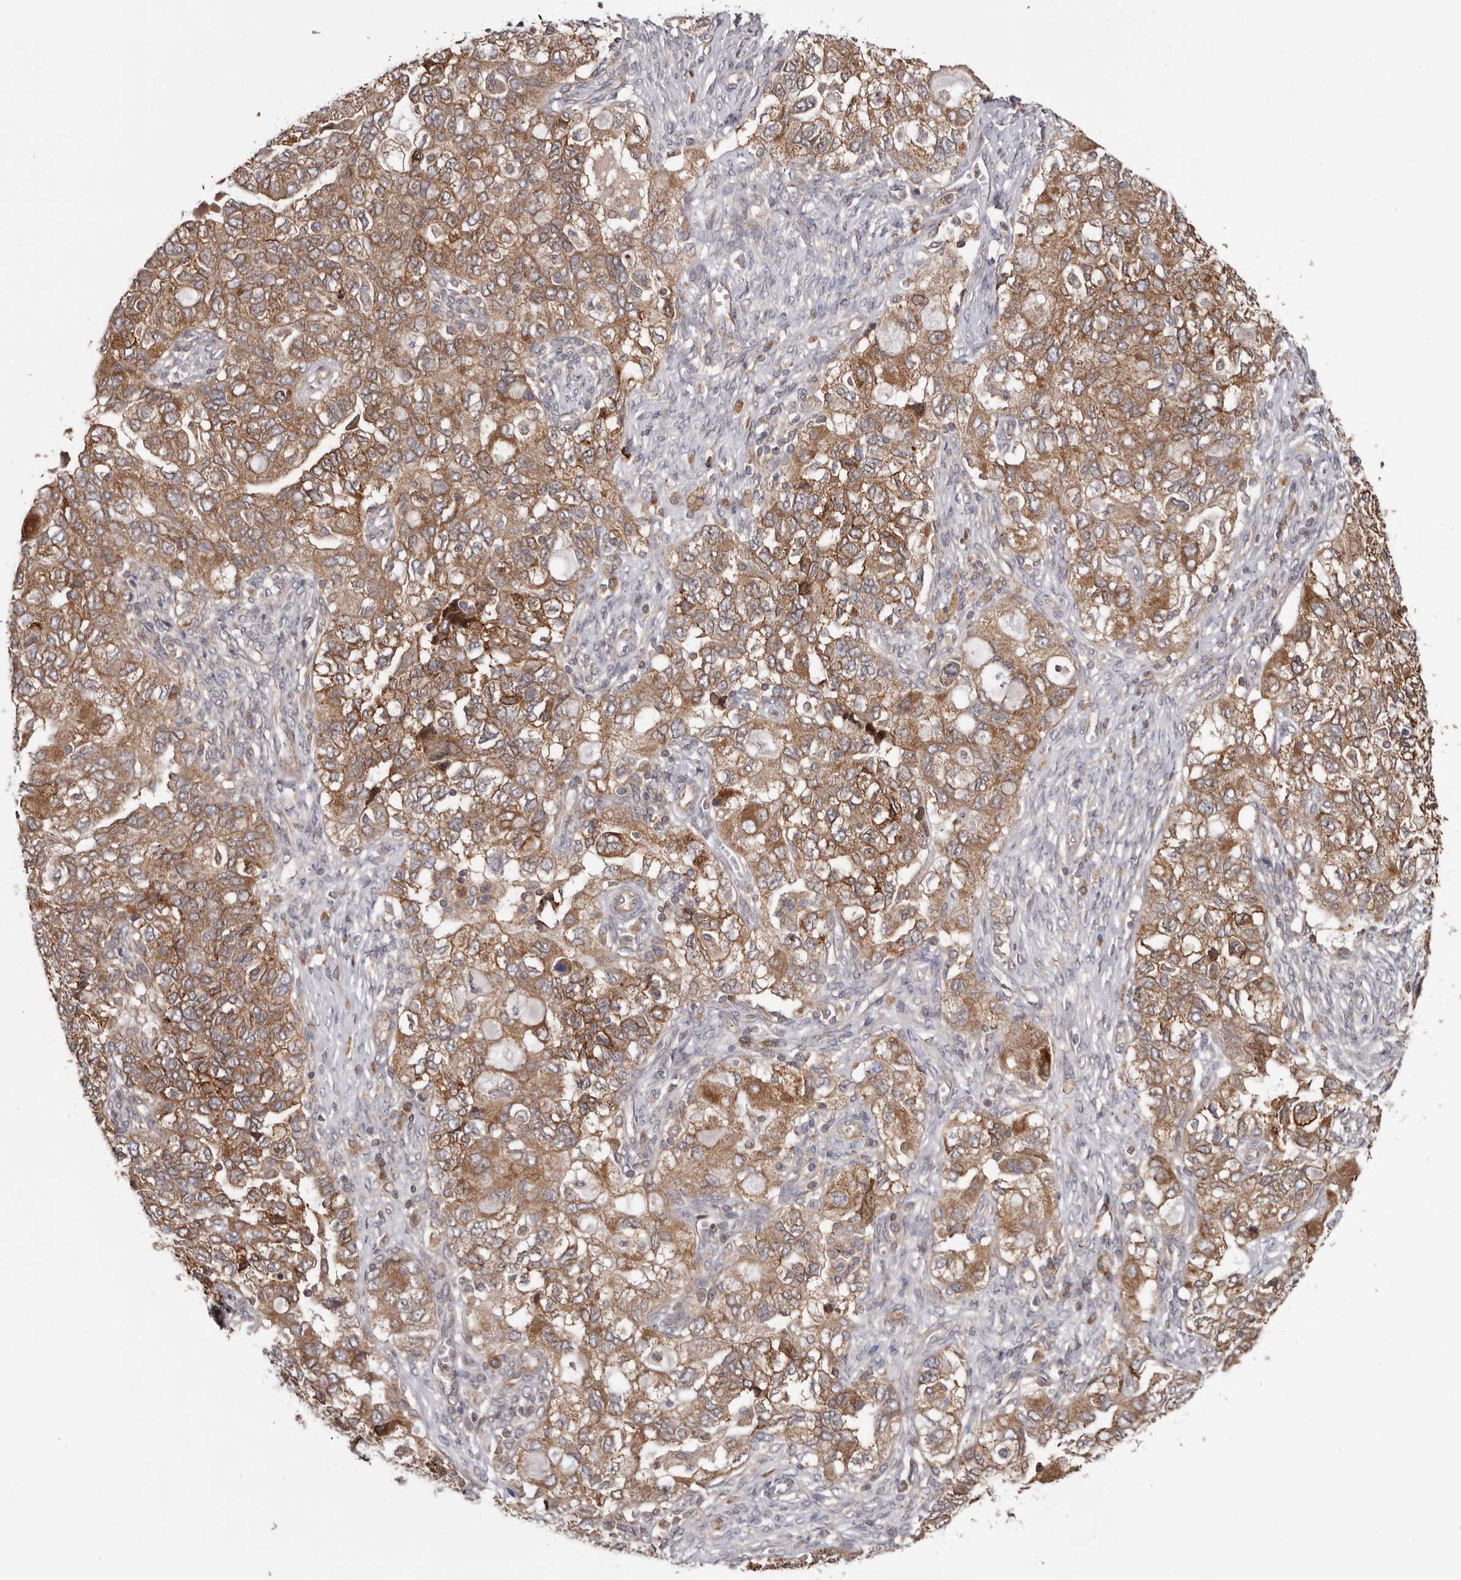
{"staining": {"intensity": "moderate", "quantity": ">75%", "location": "cytoplasmic/membranous"}, "tissue": "ovarian cancer", "cell_type": "Tumor cells", "image_type": "cancer", "snomed": [{"axis": "morphology", "description": "Carcinoma, NOS"}, {"axis": "morphology", "description": "Cystadenocarcinoma, serous, NOS"}, {"axis": "topography", "description": "Ovary"}], "caption": "Ovarian cancer tissue shows moderate cytoplasmic/membranous staining in approximately >75% of tumor cells, visualized by immunohistochemistry. (DAB (3,3'-diaminobenzidine) IHC with brightfield microscopy, high magnification).", "gene": "TMUB1", "patient": {"sex": "female", "age": 69}}